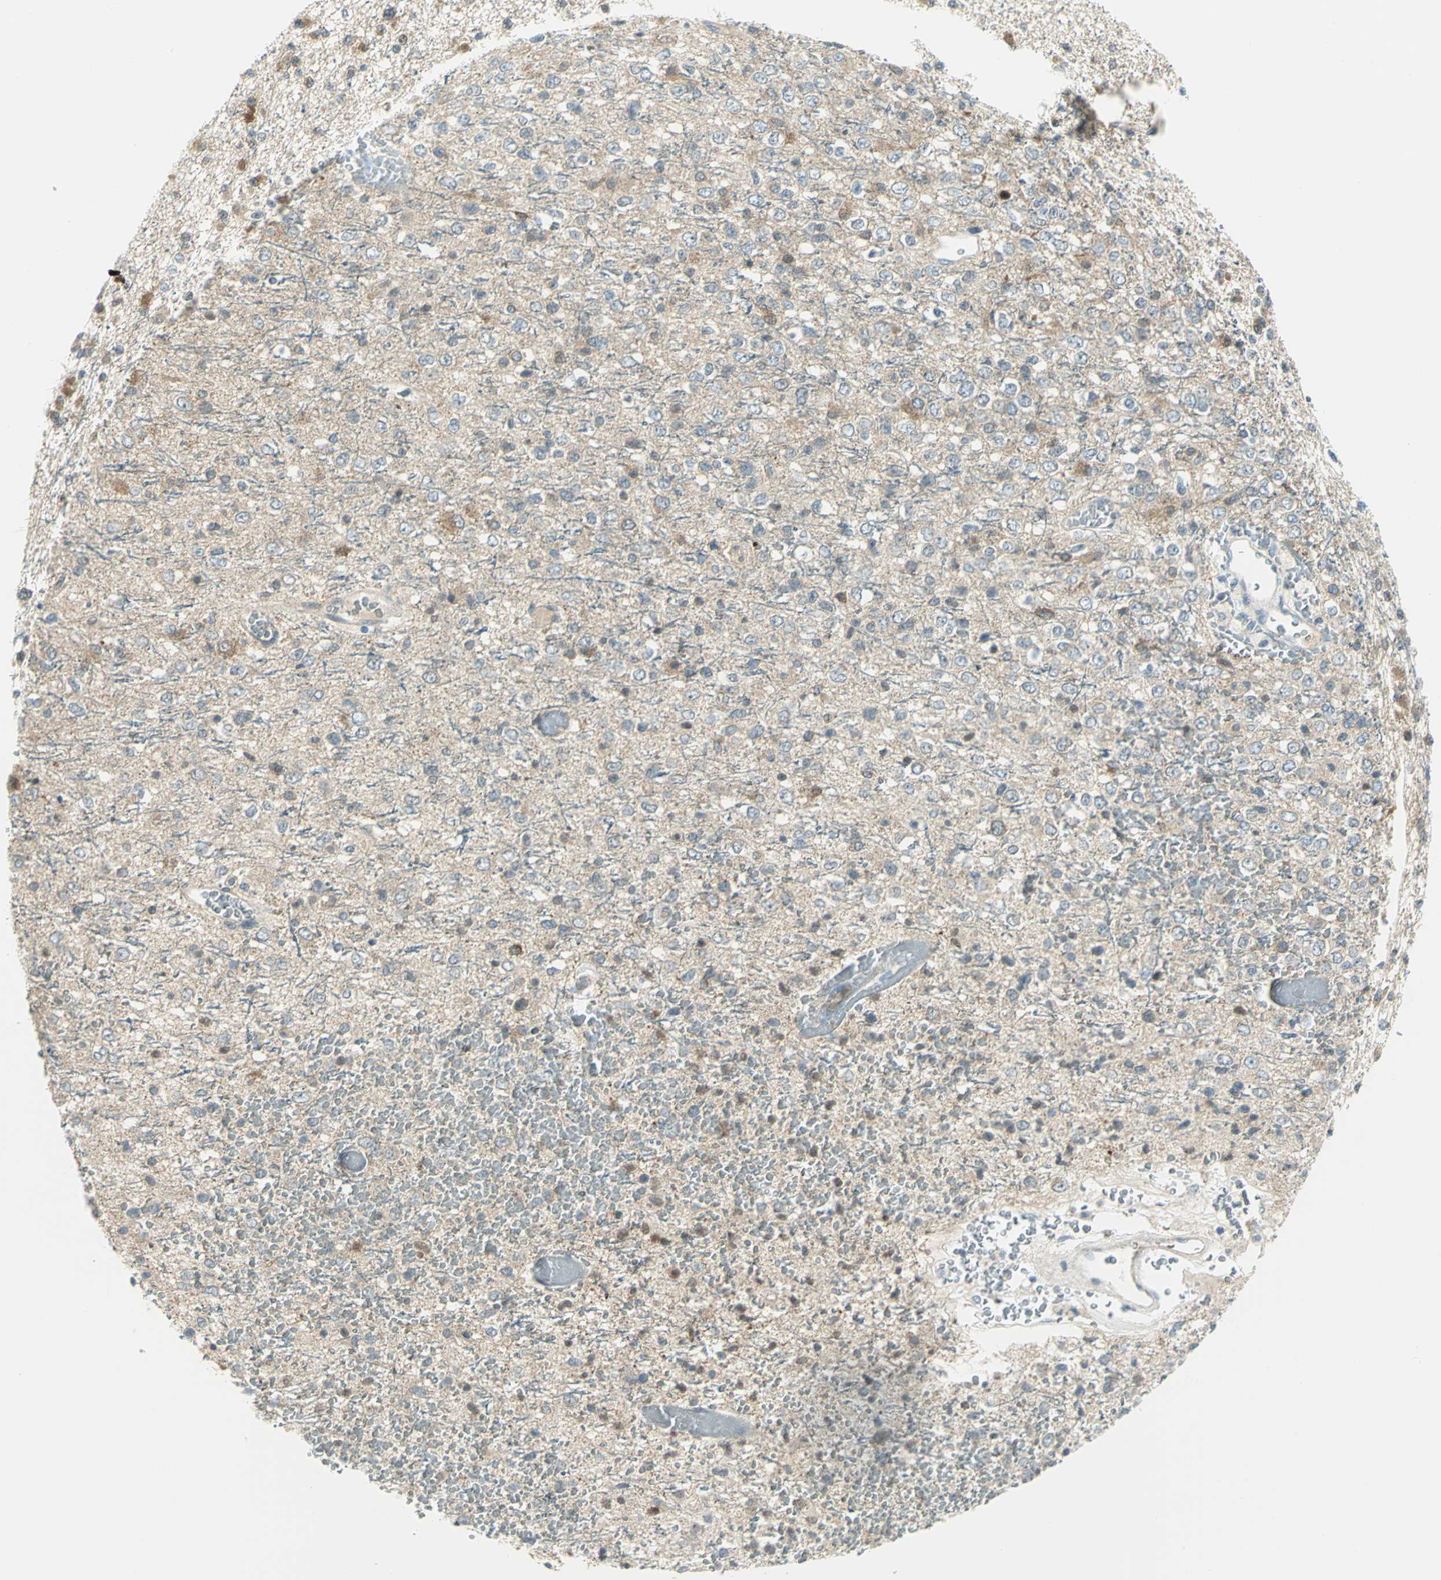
{"staining": {"intensity": "weak", "quantity": "<25%", "location": "cytoplasmic/membranous"}, "tissue": "glioma", "cell_type": "Tumor cells", "image_type": "cancer", "snomed": [{"axis": "morphology", "description": "Glioma, malignant, High grade"}, {"axis": "topography", "description": "pancreas cauda"}], "caption": "IHC micrograph of glioma stained for a protein (brown), which exhibits no positivity in tumor cells. (Brightfield microscopy of DAB (3,3'-diaminobenzidine) IHC at high magnification).", "gene": "ALDOA", "patient": {"sex": "male", "age": 60}}